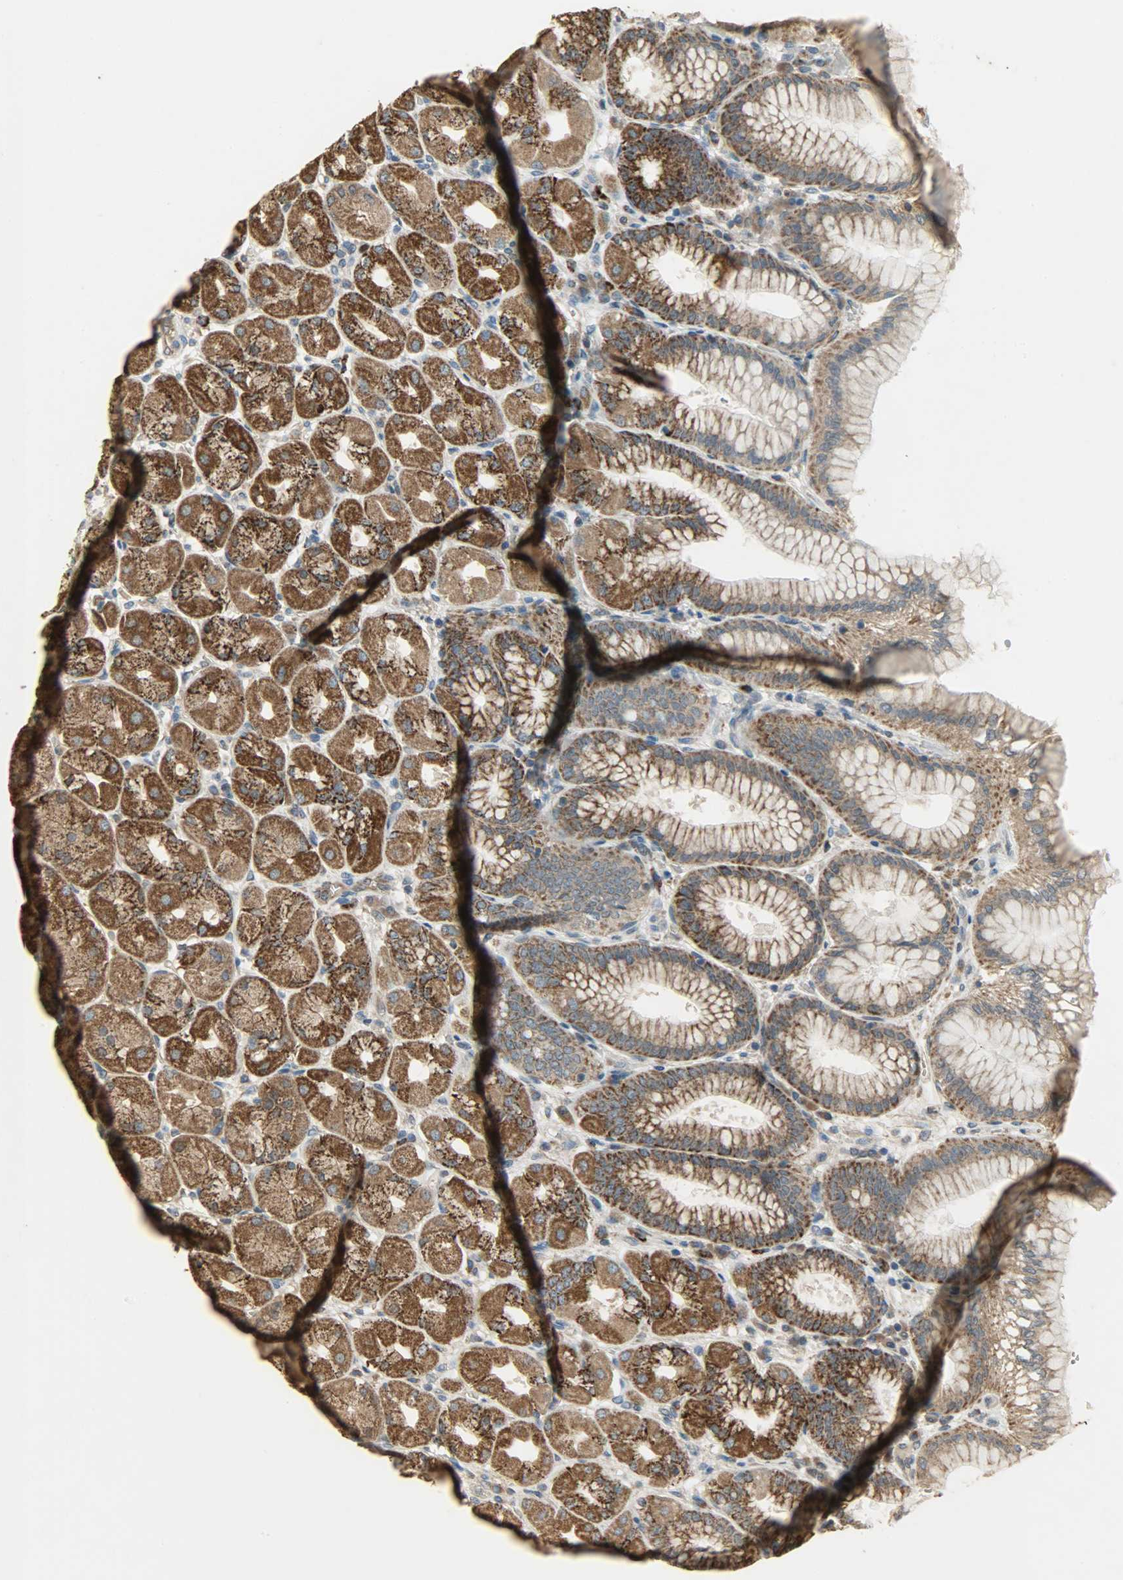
{"staining": {"intensity": "strong", "quantity": ">75%", "location": "cytoplasmic/membranous"}, "tissue": "stomach", "cell_type": "Glandular cells", "image_type": "normal", "snomed": [{"axis": "morphology", "description": "Normal tissue, NOS"}, {"axis": "topography", "description": "Stomach, upper"}], "caption": "Immunohistochemical staining of normal human stomach reveals high levels of strong cytoplasmic/membranous positivity in approximately >75% of glandular cells.", "gene": "AMT", "patient": {"sex": "female", "age": 56}}